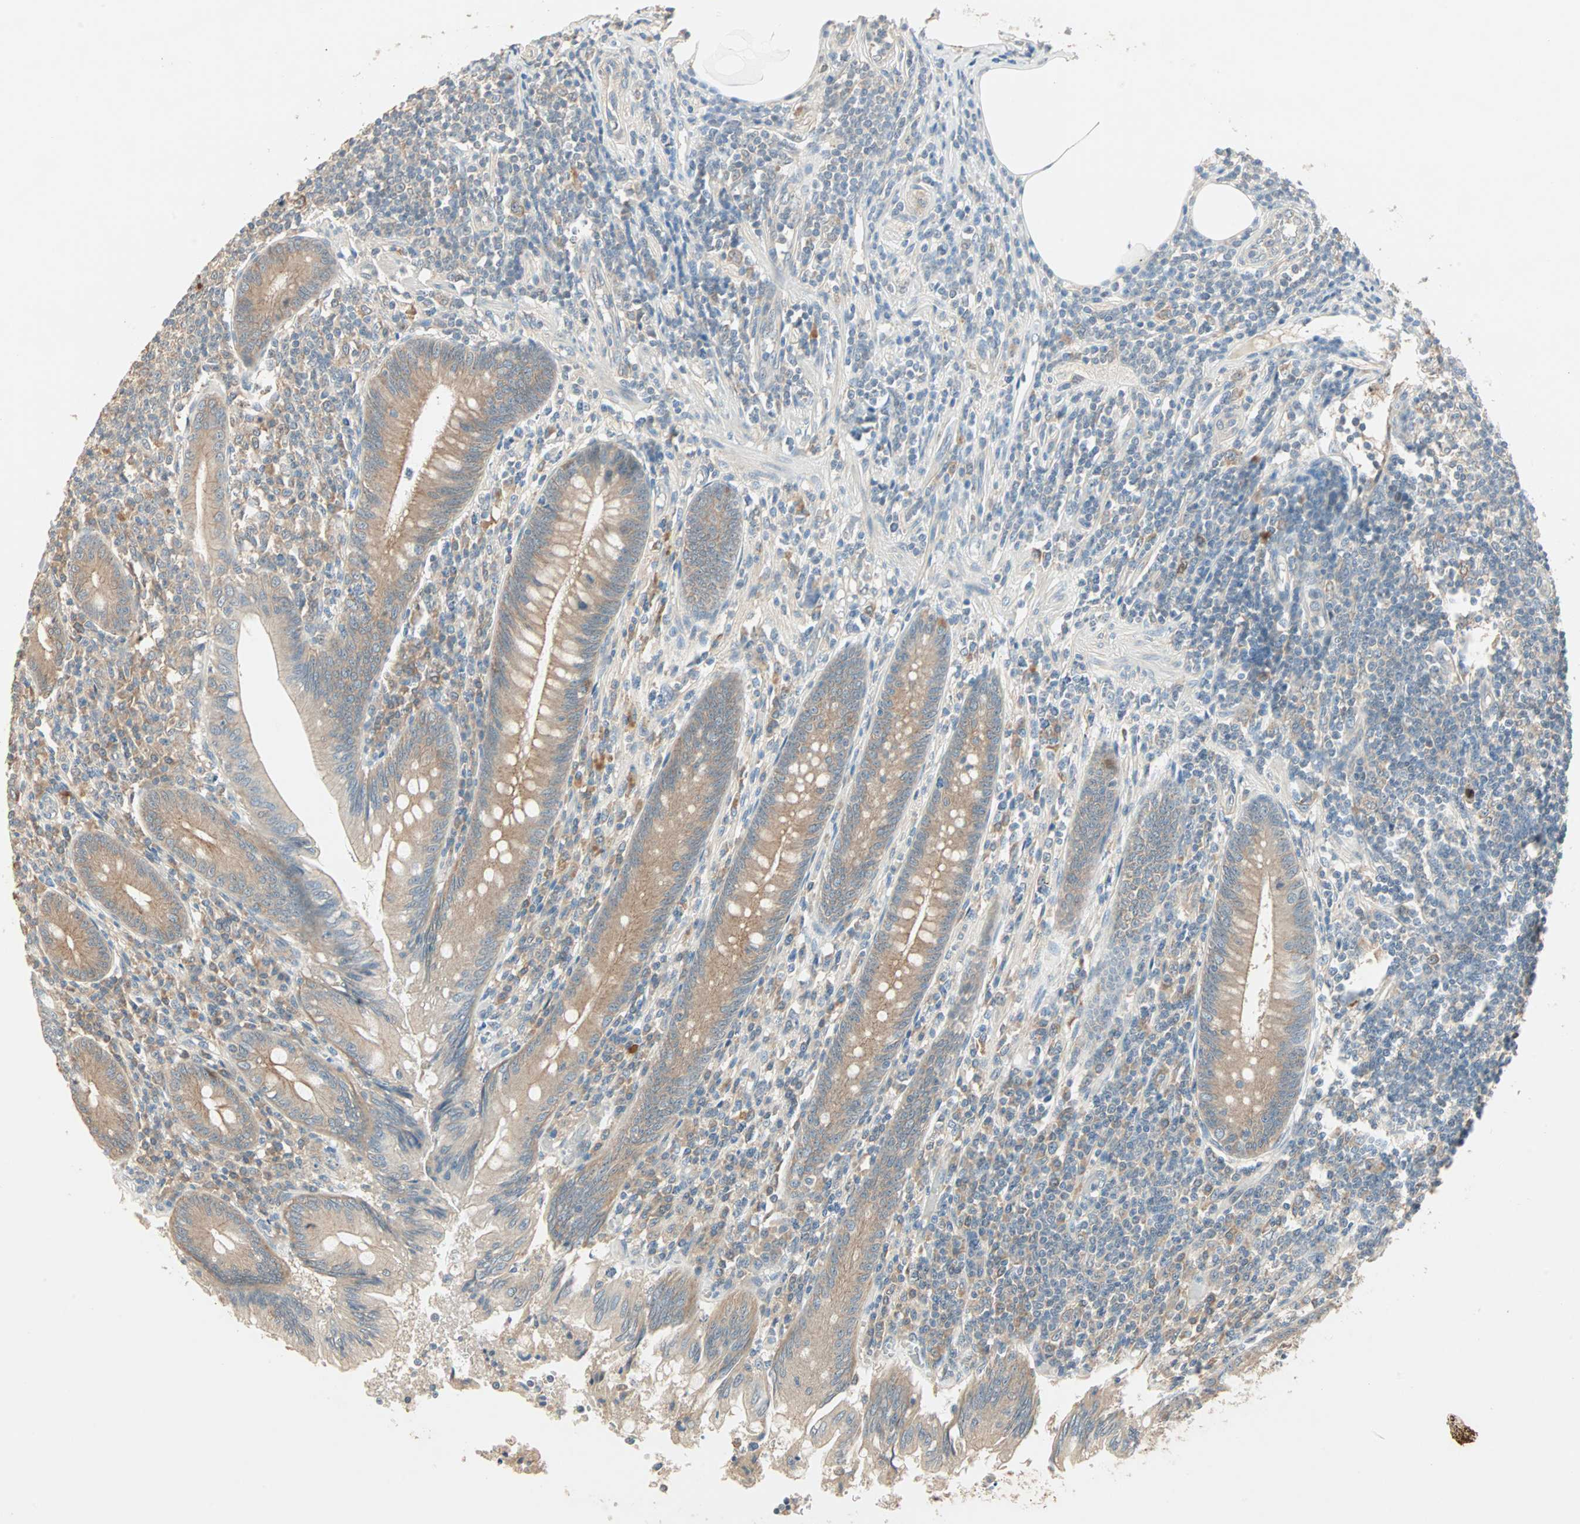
{"staining": {"intensity": "moderate", "quantity": ">75%", "location": "cytoplasmic/membranous"}, "tissue": "appendix", "cell_type": "Glandular cells", "image_type": "normal", "snomed": [{"axis": "morphology", "description": "Normal tissue, NOS"}, {"axis": "morphology", "description": "Inflammation, NOS"}, {"axis": "topography", "description": "Appendix"}], "caption": "Immunohistochemical staining of benign human appendix displays moderate cytoplasmic/membranous protein expression in about >75% of glandular cells. (IHC, brightfield microscopy, high magnification).", "gene": "TTF2", "patient": {"sex": "male", "age": 46}}